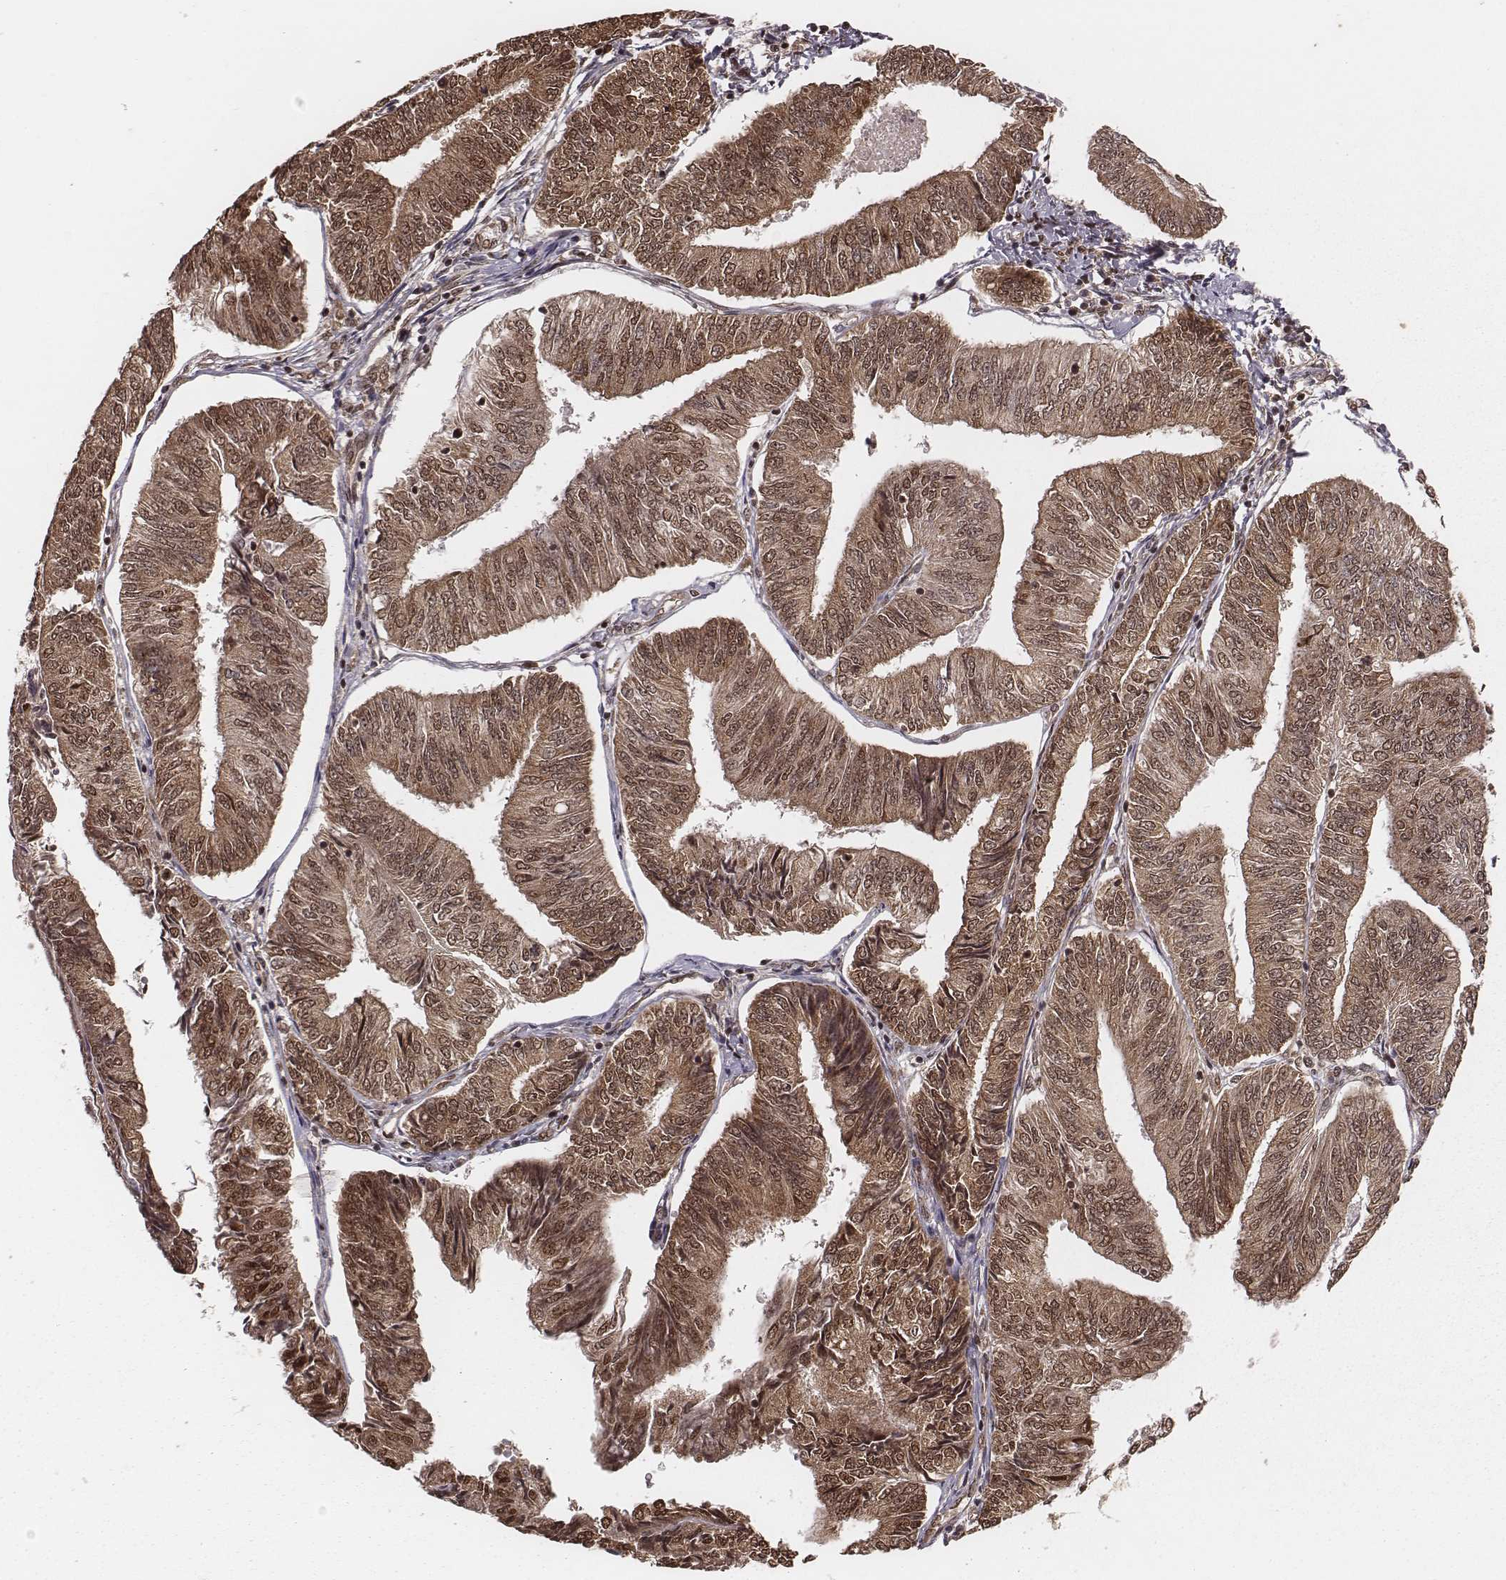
{"staining": {"intensity": "moderate", "quantity": ">75%", "location": "cytoplasmic/membranous,nuclear"}, "tissue": "endometrial cancer", "cell_type": "Tumor cells", "image_type": "cancer", "snomed": [{"axis": "morphology", "description": "Adenocarcinoma, NOS"}, {"axis": "topography", "description": "Endometrium"}], "caption": "Tumor cells demonstrate medium levels of moderate cytoplasmic/membranous and nuclear staining in about >75% of cells in human adenocarcinoma (endometrial).", "gene": "NFX1", "patient": {"sex": "female", "age": 58}}